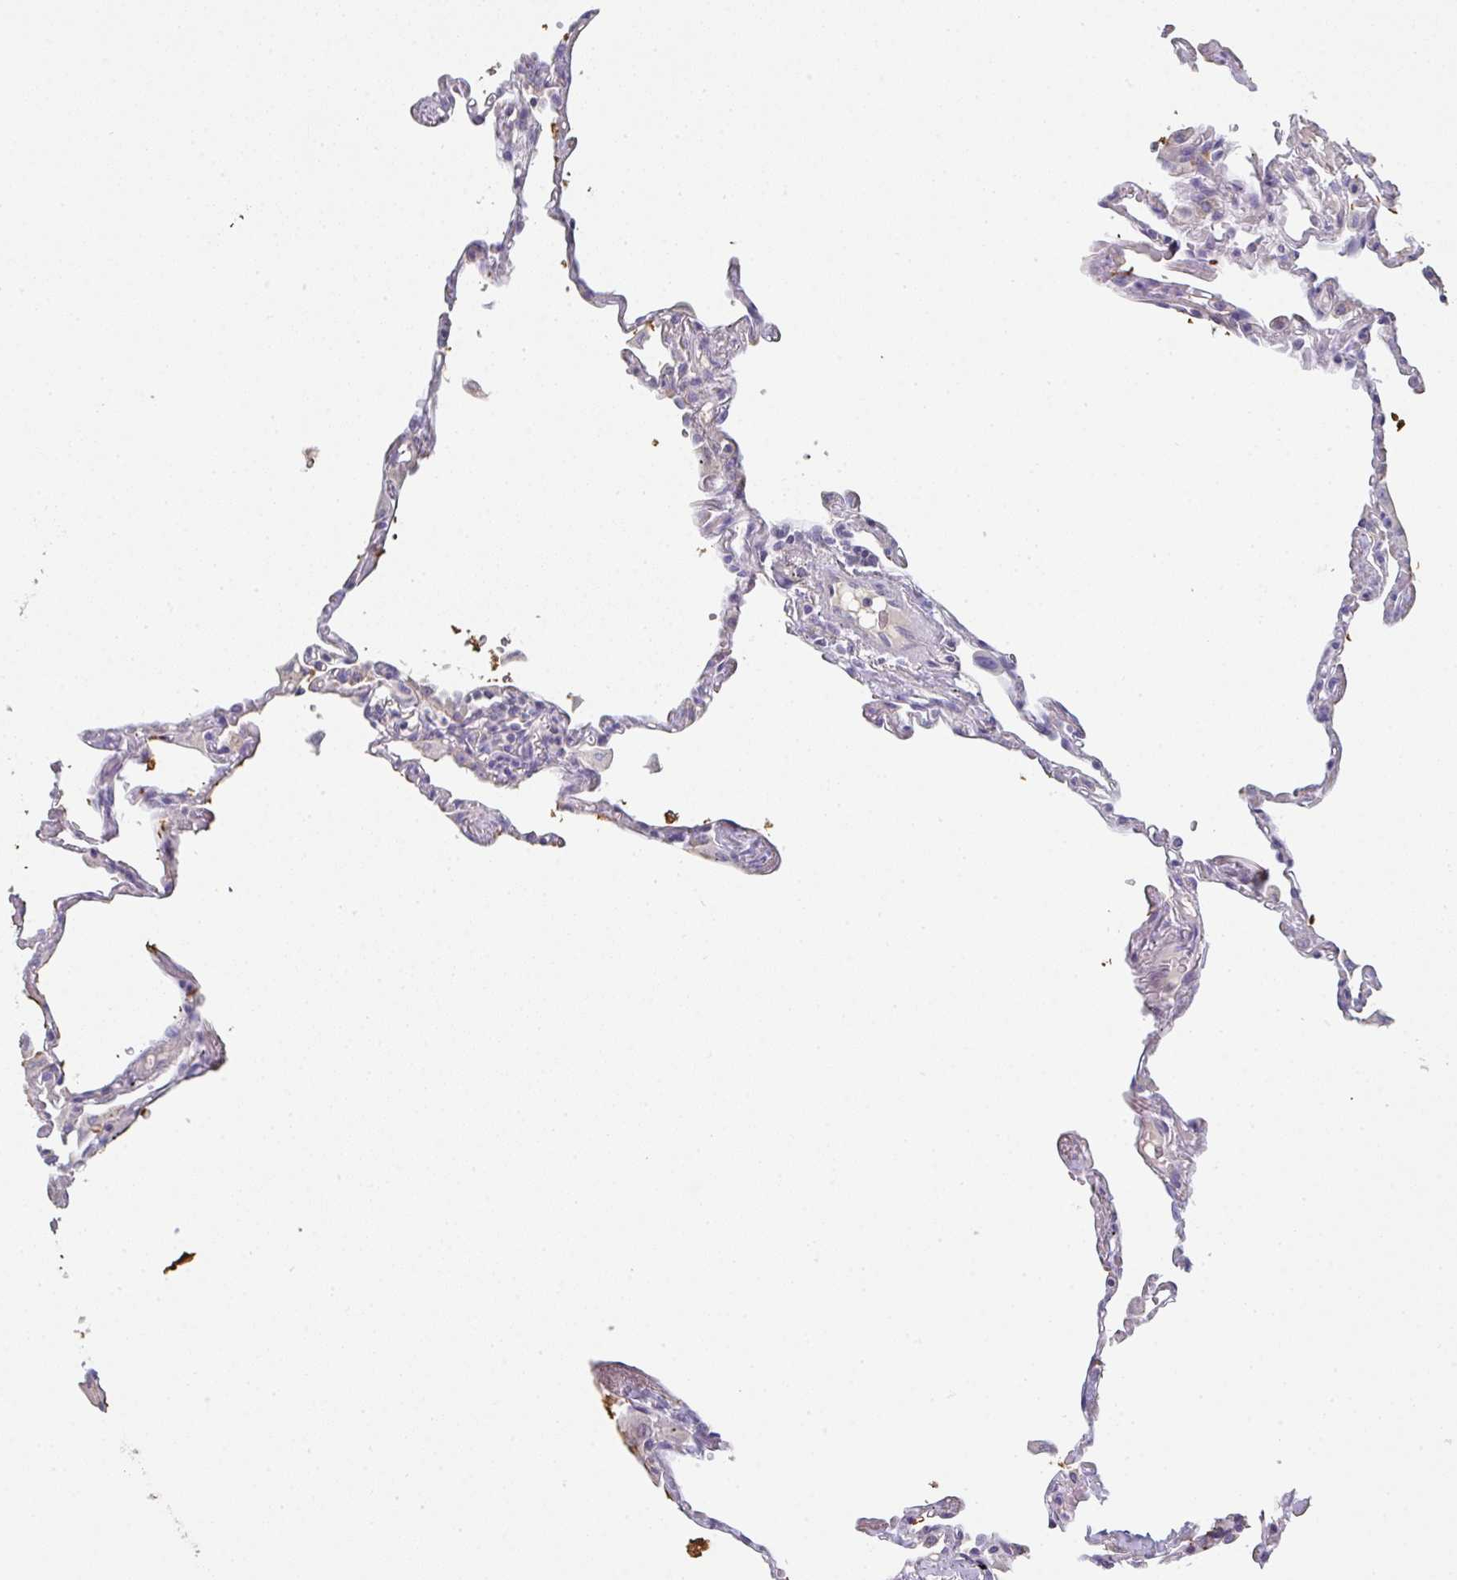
{"staining": {"intensity": "moderate", "quantity": "<25%", "location": "cytoplasmic/membranous"}, "tissue": "lung", "cell_type": "Alveolar cells", "image_type": "normal", "snomed": [{"axis": "morphology", "description": "Normal tissue, NOS"}, {"axis": "topography", "description": "Lung"}], "caption": "A histopathology image showing moderate cytoplasmic/membranous positivity in about <25% of alveolar cells in unremarkable lung, as visualized by brown immunohistochemical staining.", "gene": "ZNF215", "patient": {"sex": "female", "age": 67}}